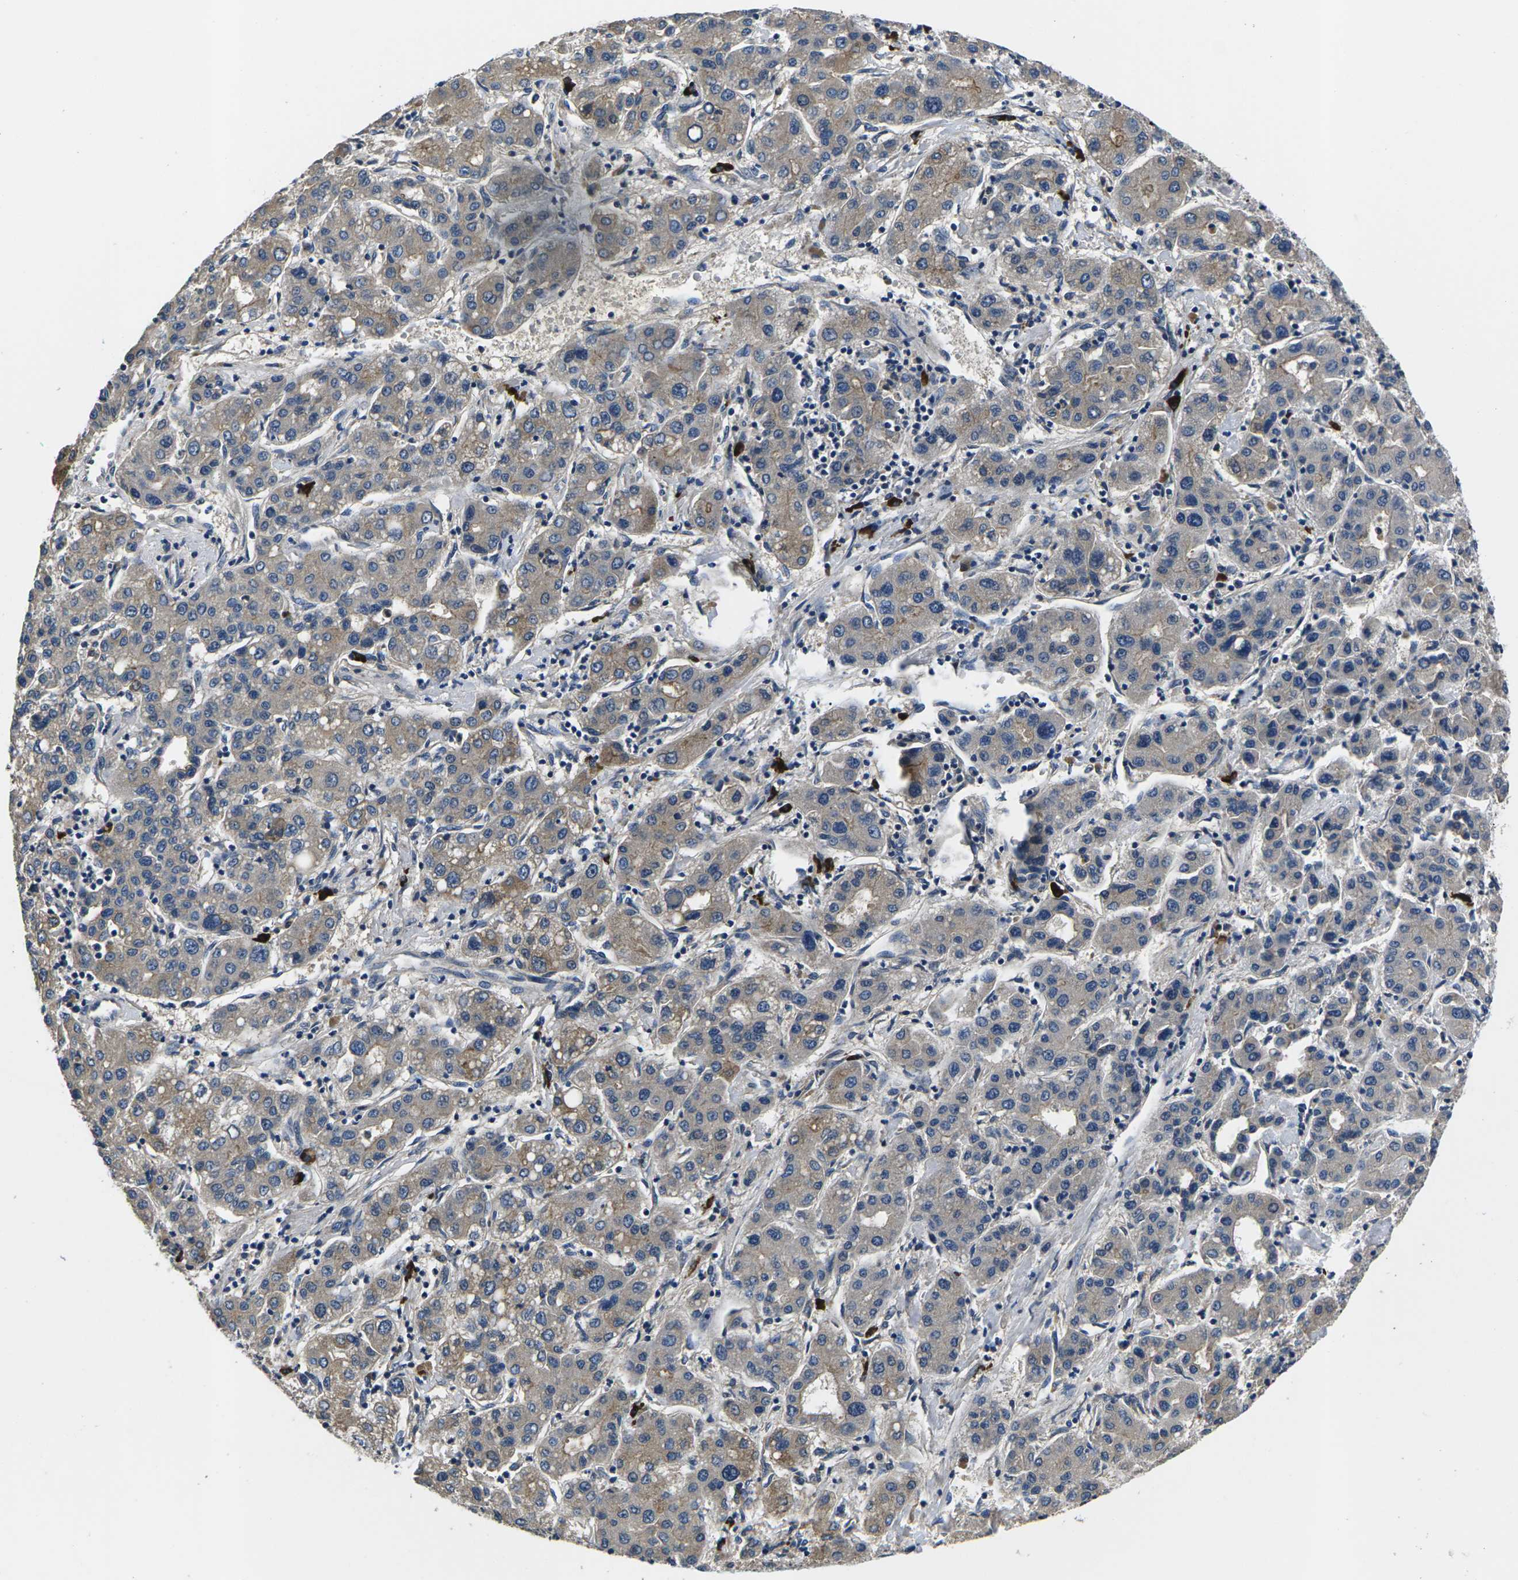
{"staining": {"intensity": "weak", "quantity": "25%-75%", "location": "cytoplasmic/membranous"}, "tissue": "liver cancer", "cell_type": "Tumor cells", "image_type": "cancer", "snomed": [{"axis": "morphology", "description": "Carcinoma, Hepatocellular, NOS"}, {"axis": "topography", "description": "Liver"}], "caption": "Protein staining shows weak cytoplasmic/membranous staining in about 25%-75% of tumor cells in liver cancer. (Brightfield microscopy of DAB IHC at high magnification).", "gene": "PLCE1", "patient": {"sex": "male", "age": 65}}